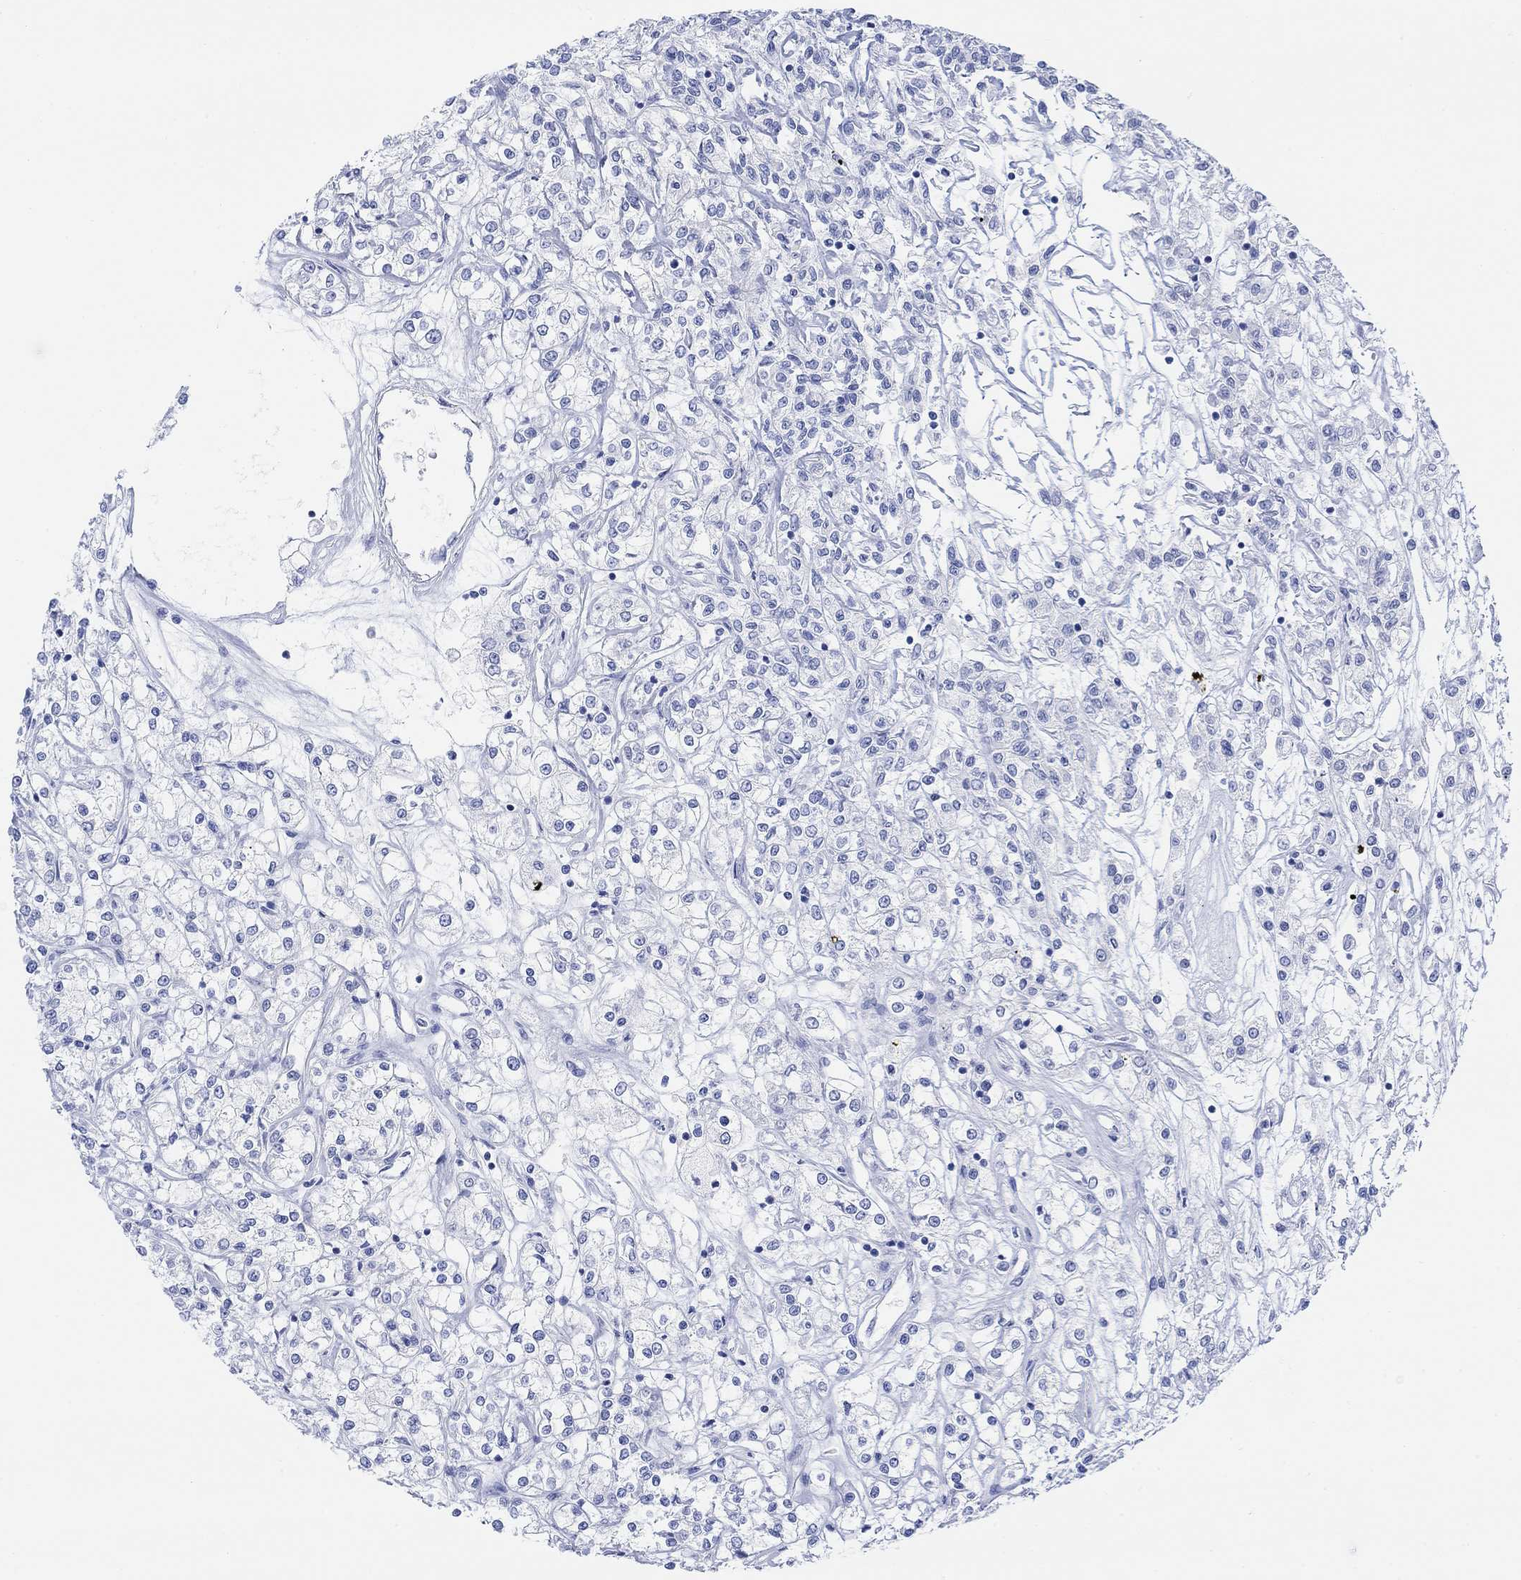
{"staining": {"intensity": "negative", "quantity": "none", "location": "none"}, "tissue": "renal cancer", "cell_type": "Tumor cells", "image_type": "cancer", "snomed": [{"axis": "morphology", "description": "Adenocarcinoma, NOS"}, {"axis": "topography", "description": "Kidney"}], "caption": "There is no significant staining in tumor cells of renal cancer.", "gene": "GNG13", "patient": {"sex": "female", "age": 59}}